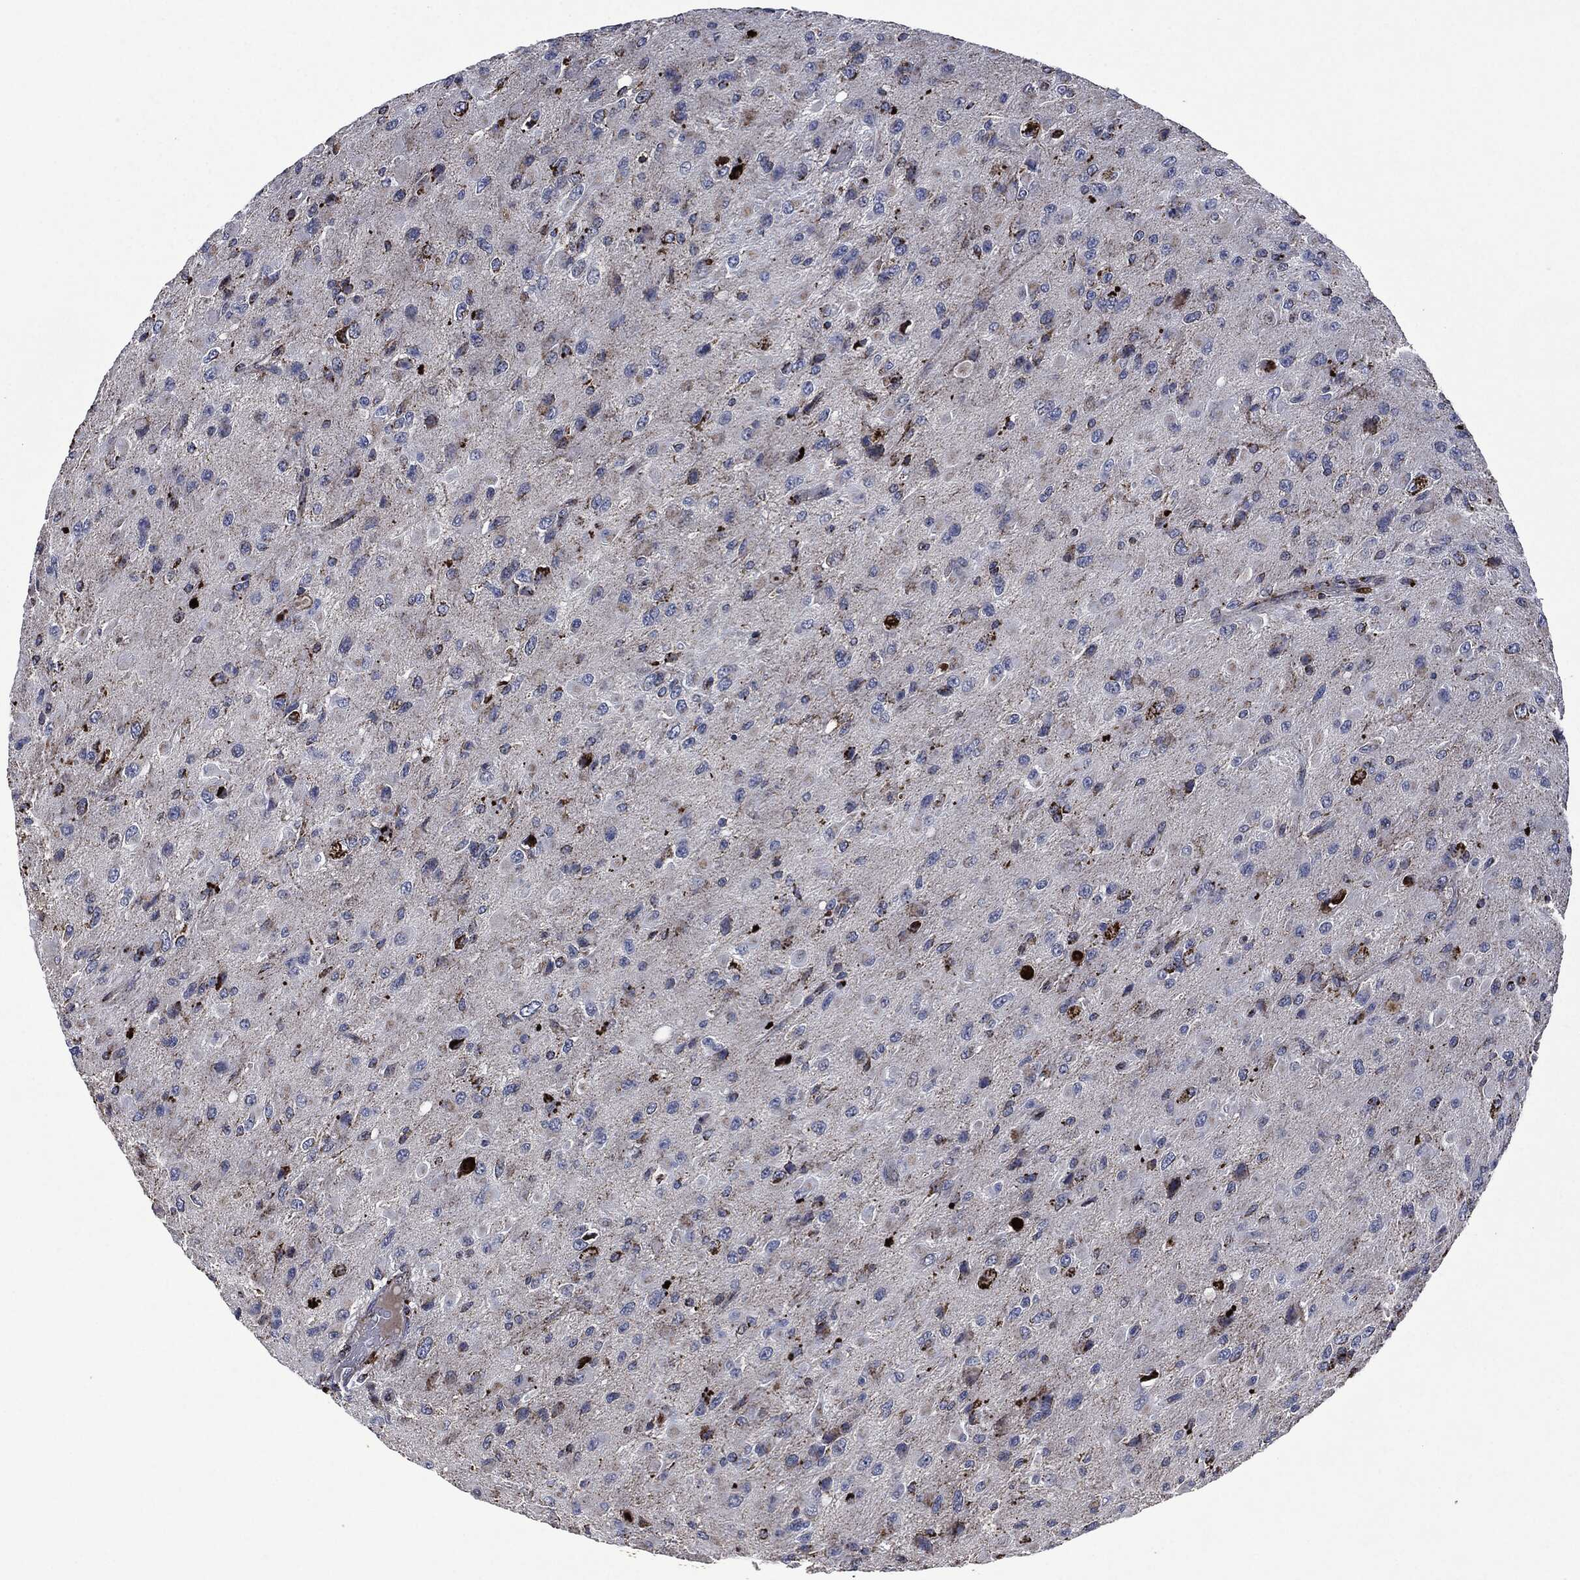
{"staining": {"intensity": "strong", "quantity": "<25%", "location": "cytoplasmic/membranous"}, "tissue": "glioma", "cell_type": "Tumor cells", "image_type": "cancer", "snomed": [{"axis": "morphology", "description": "Glioma, malignant, High grade"}, {"axis": "topography", "description": "Cerebral cortex"}], "caption": "Human glioma stained with a protein marker shows strong staining in tumor cells.", "gene": "RYK", "patient": {"sex": "male", "age": 35}}